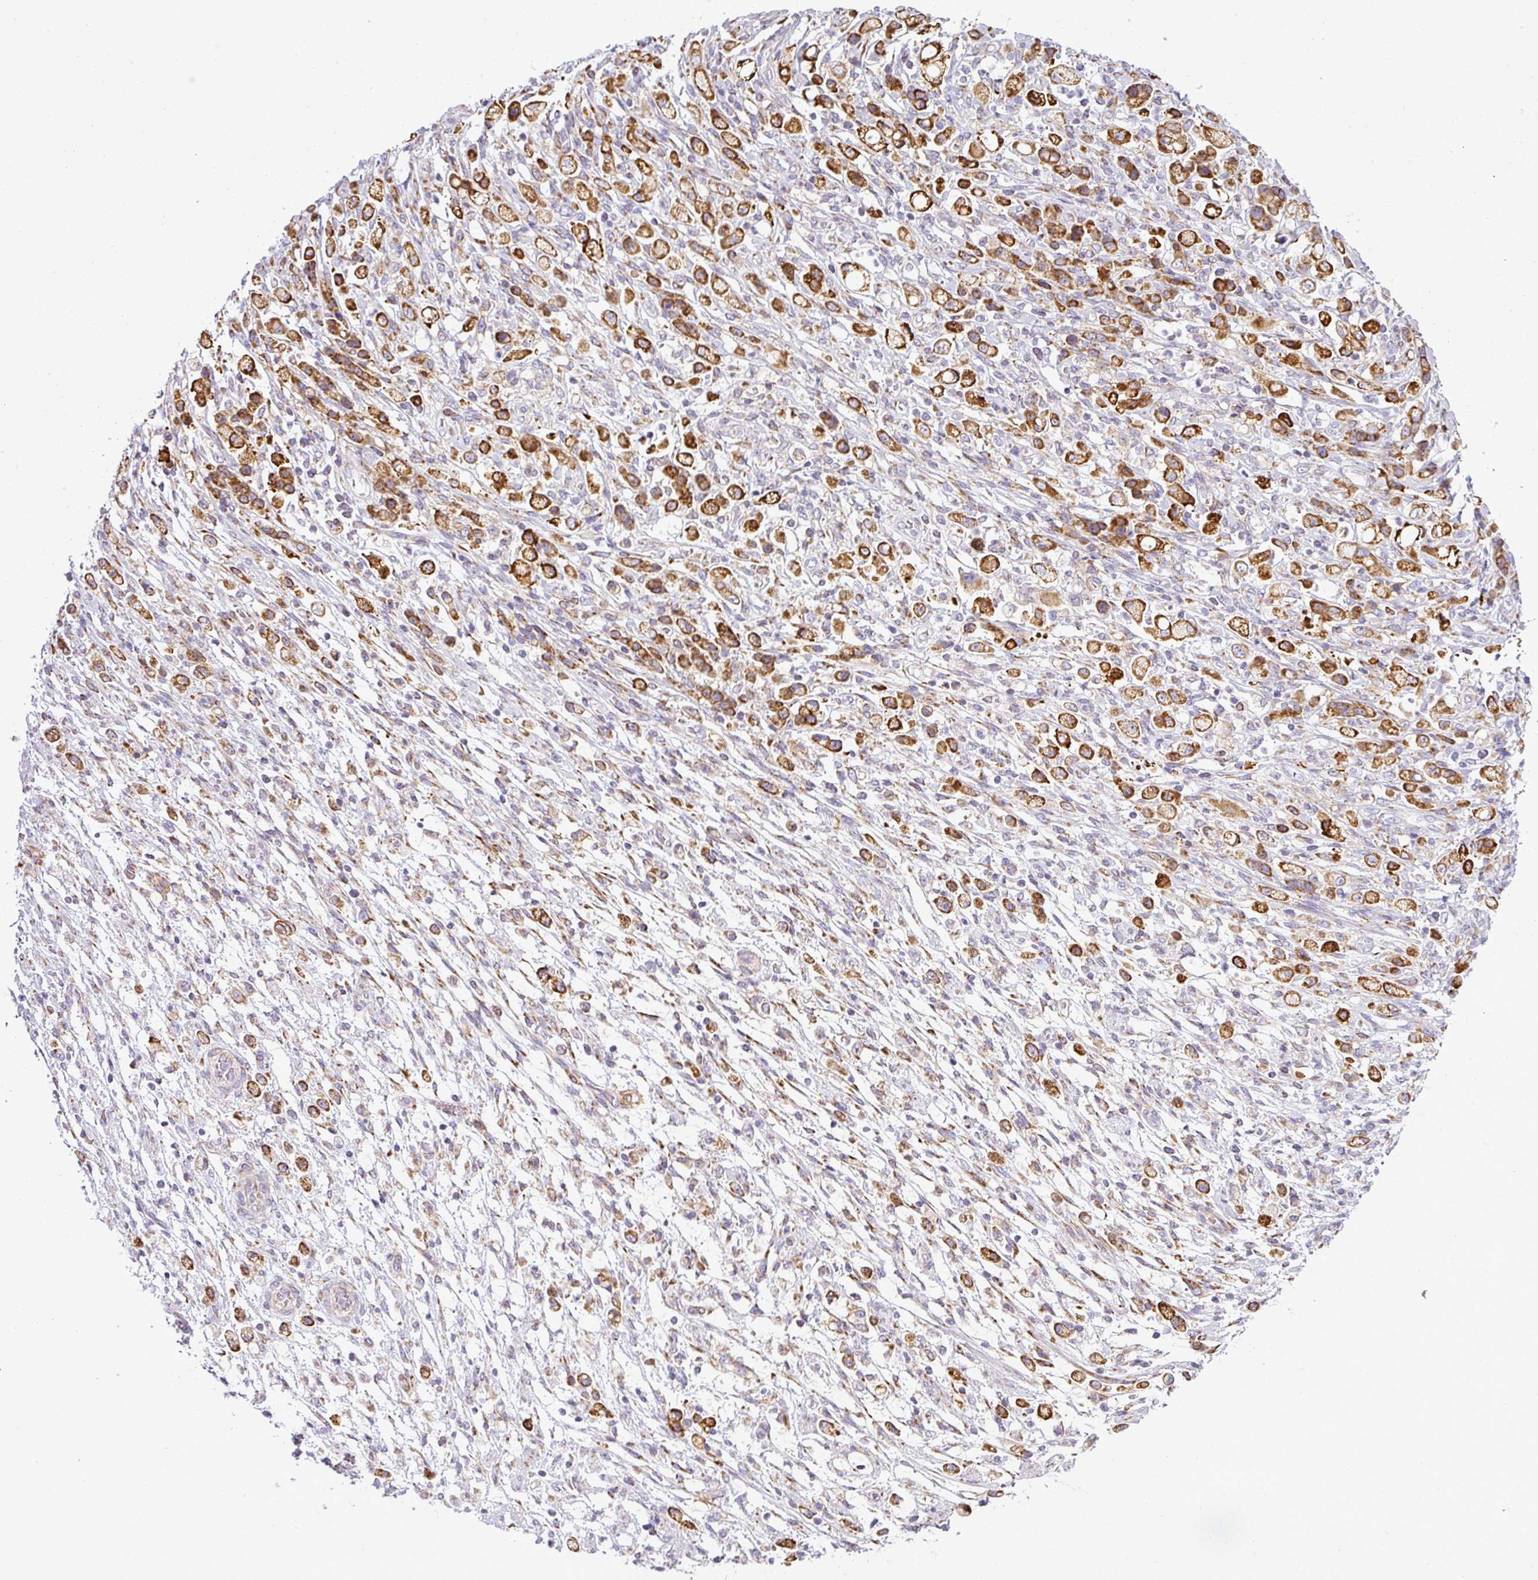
{"staining": {"intensity": "strong", "quantity": ">75%", "location": "cytoplasmic/membranous"}, "tissue": "stomach cancer", "cell_type": "Tumor cells", "image_type": "cancer", "snomed": [{"axis": "morphology", "description": "Adenocarcinoma, NOS"}, {"axis": "topography", "description": "Stomach"}], "caption": "DAB (3,3'-diaminobenzidine) immunohistochemical staining of stomach cancer reveals strong cytoplasmic/membranous protein staining in about >75% of tumor cells.", "gene": "ANKRD18A", "patient": {"sex": "female", "age": 60}}